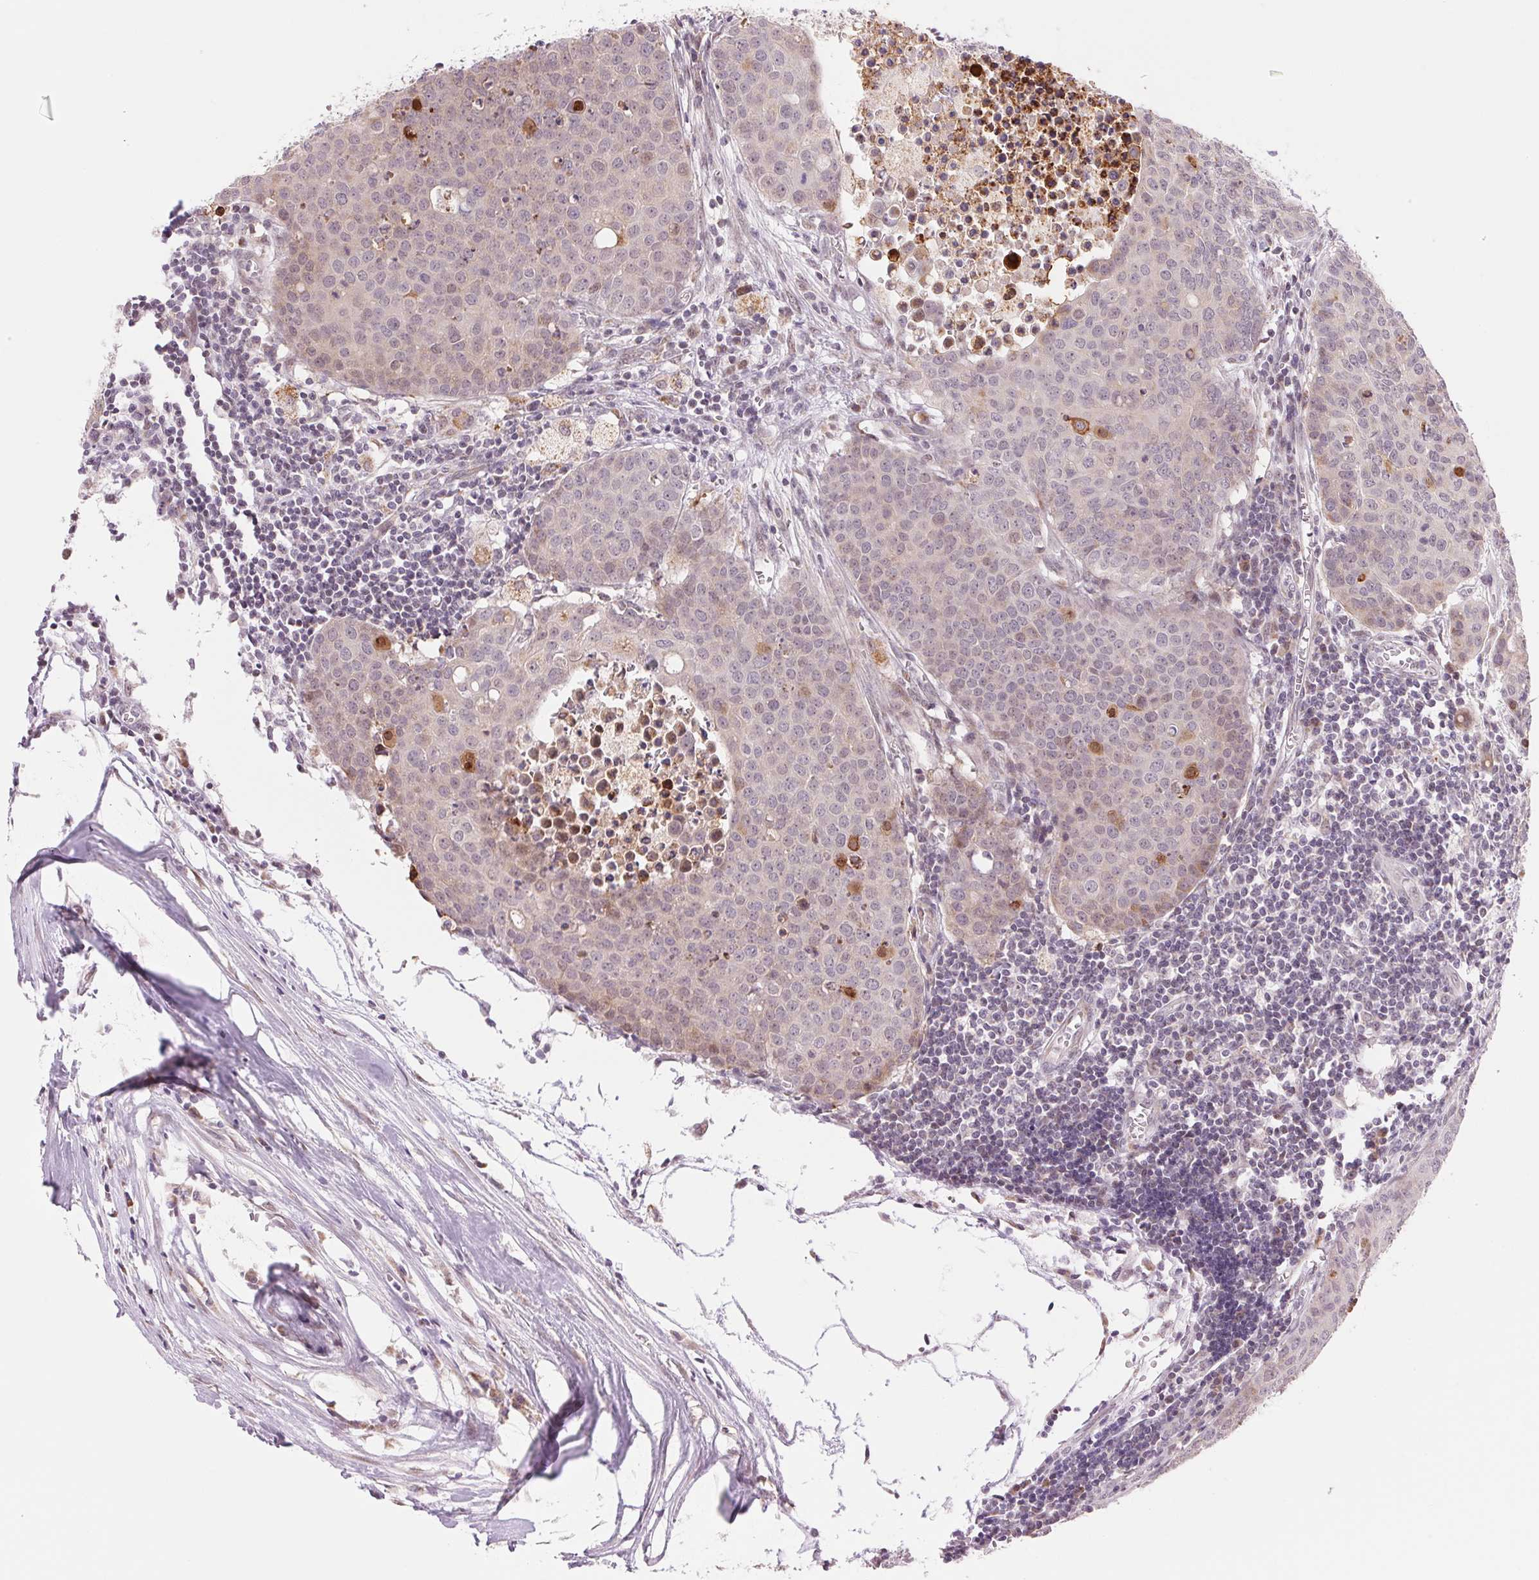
{"staining": {"intensity": "moderate", "quantity": "<25%", "location": "cytoplasmic/membranous"}, "tissue": "carcinoid", "cell_type": "Tumor cells", "image_type": "cancer", "snomed": [{"axis": "morphology", "description": "Carcinoid, malignant, NOS"}, {"axis": "topography", "description": "Colon"}], "caption": "Immunohistochemical staining of human malignant carcinoid displays moderate cytoplasmic/membranous protein positivity in approximately <25% of tumor cells.", "gene": "ARHGAP32", "patient": {"sex": "male", "age": 81}}